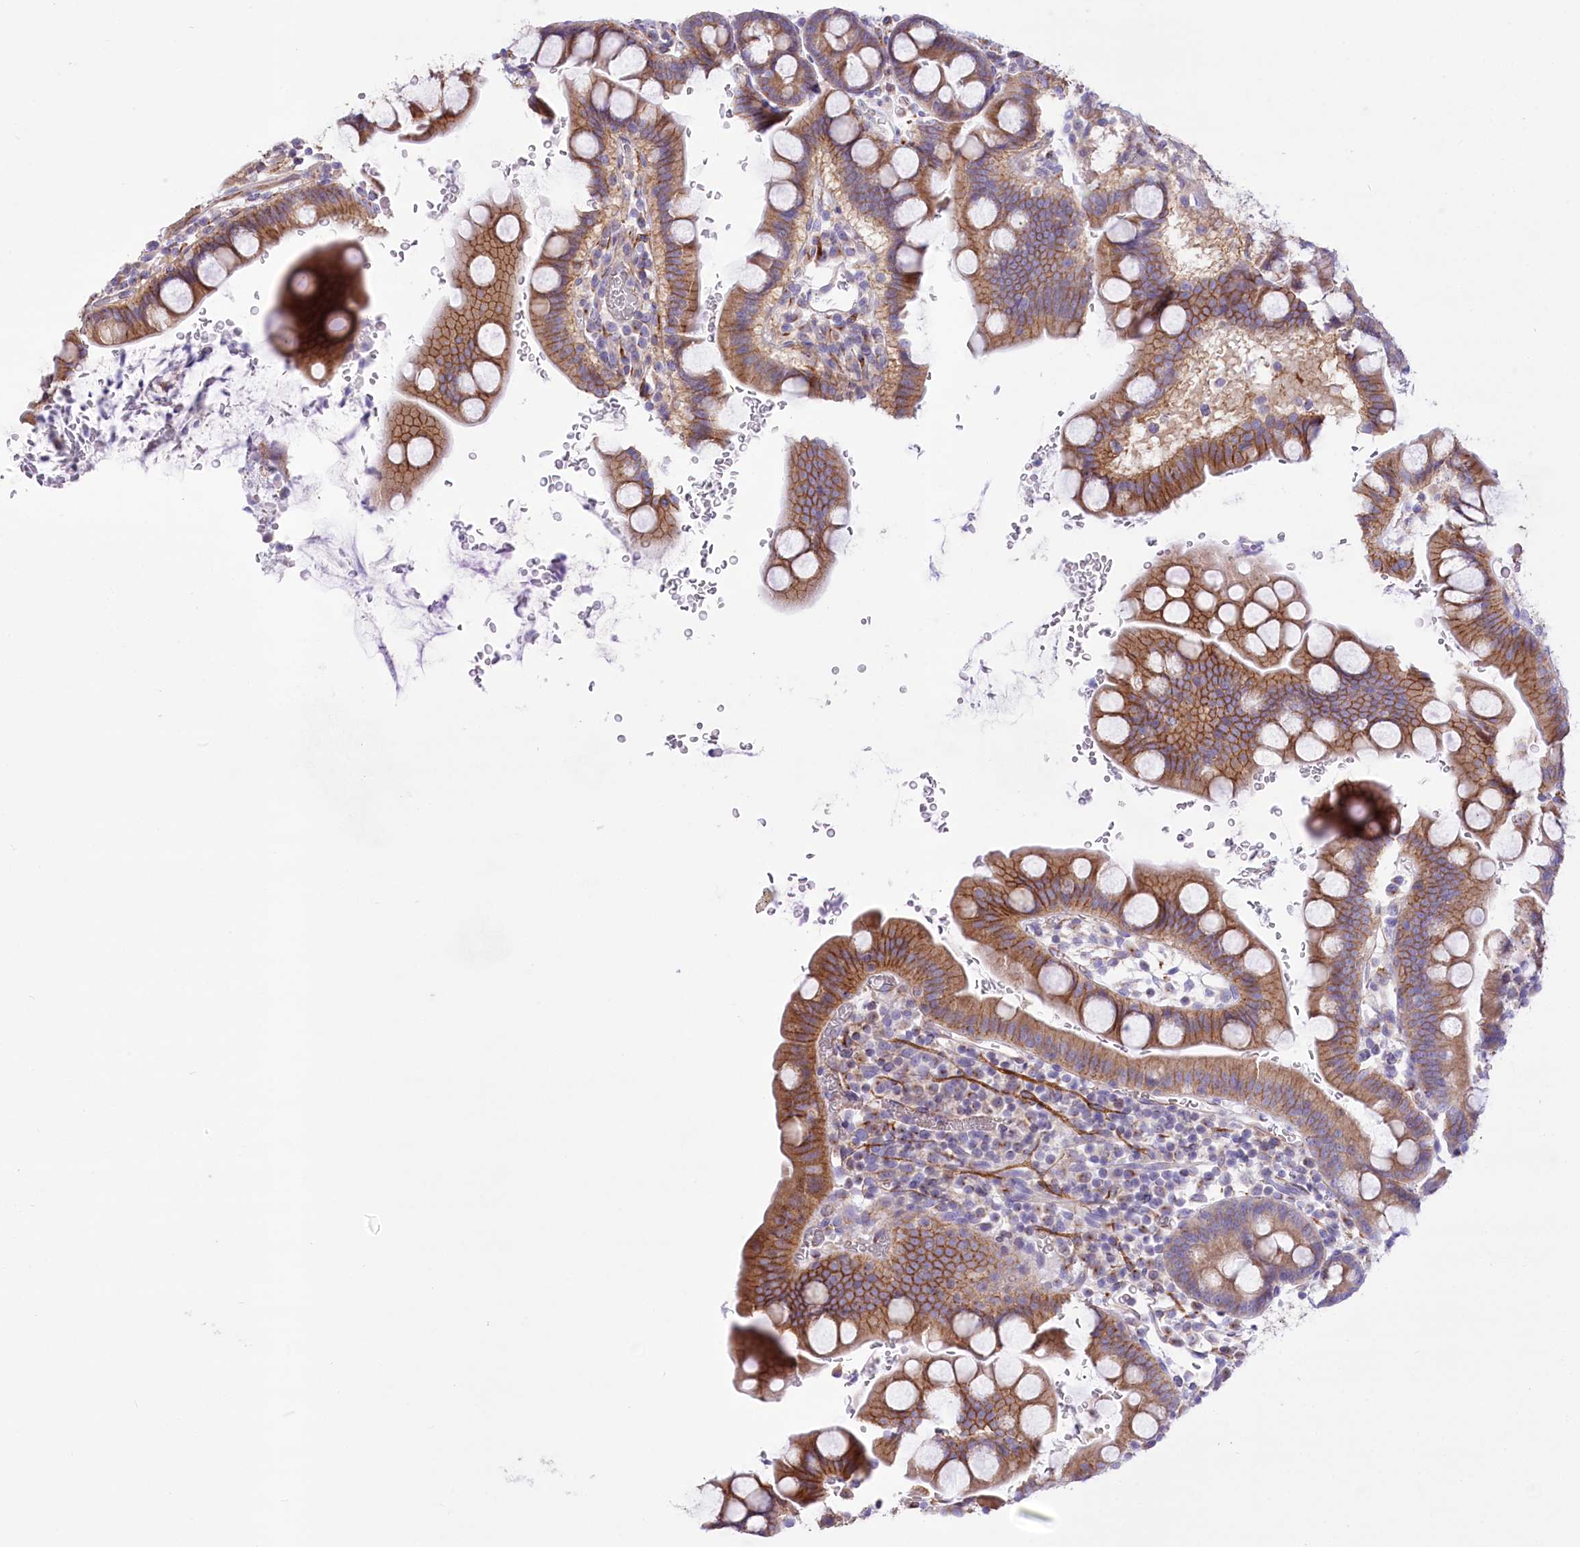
{"staining": {"intensity": "moderate", "quantity": "<25%", "location": "cytoplasmic/membranous"}, "tissue": "small intestine", "cell_type": "Glandular cells", "image_type": "normal", "snomed": [{"axis": "morphology", "description": "Normal tissue, NOS"}, {"axis": "topography", "description": "Stomach, upper"}, {"axis": "topography", "description": "Stomach, lower"}, {"axis": "topography", "description": "Small intestine"}], "caption": "Brown immunohistochemical staining in unremarkable small intestine demonstrates moderate cytoplasmic/membranous staining in approximately <25% of glandular cells. The staining was performed using DAB to visualize the protein expression in brown, while the nuclei were stained in blue with hematoxylin (Magnification: 20x).", "gene": "LRRC34", "patient": {"sex": "male", "age": 68}}